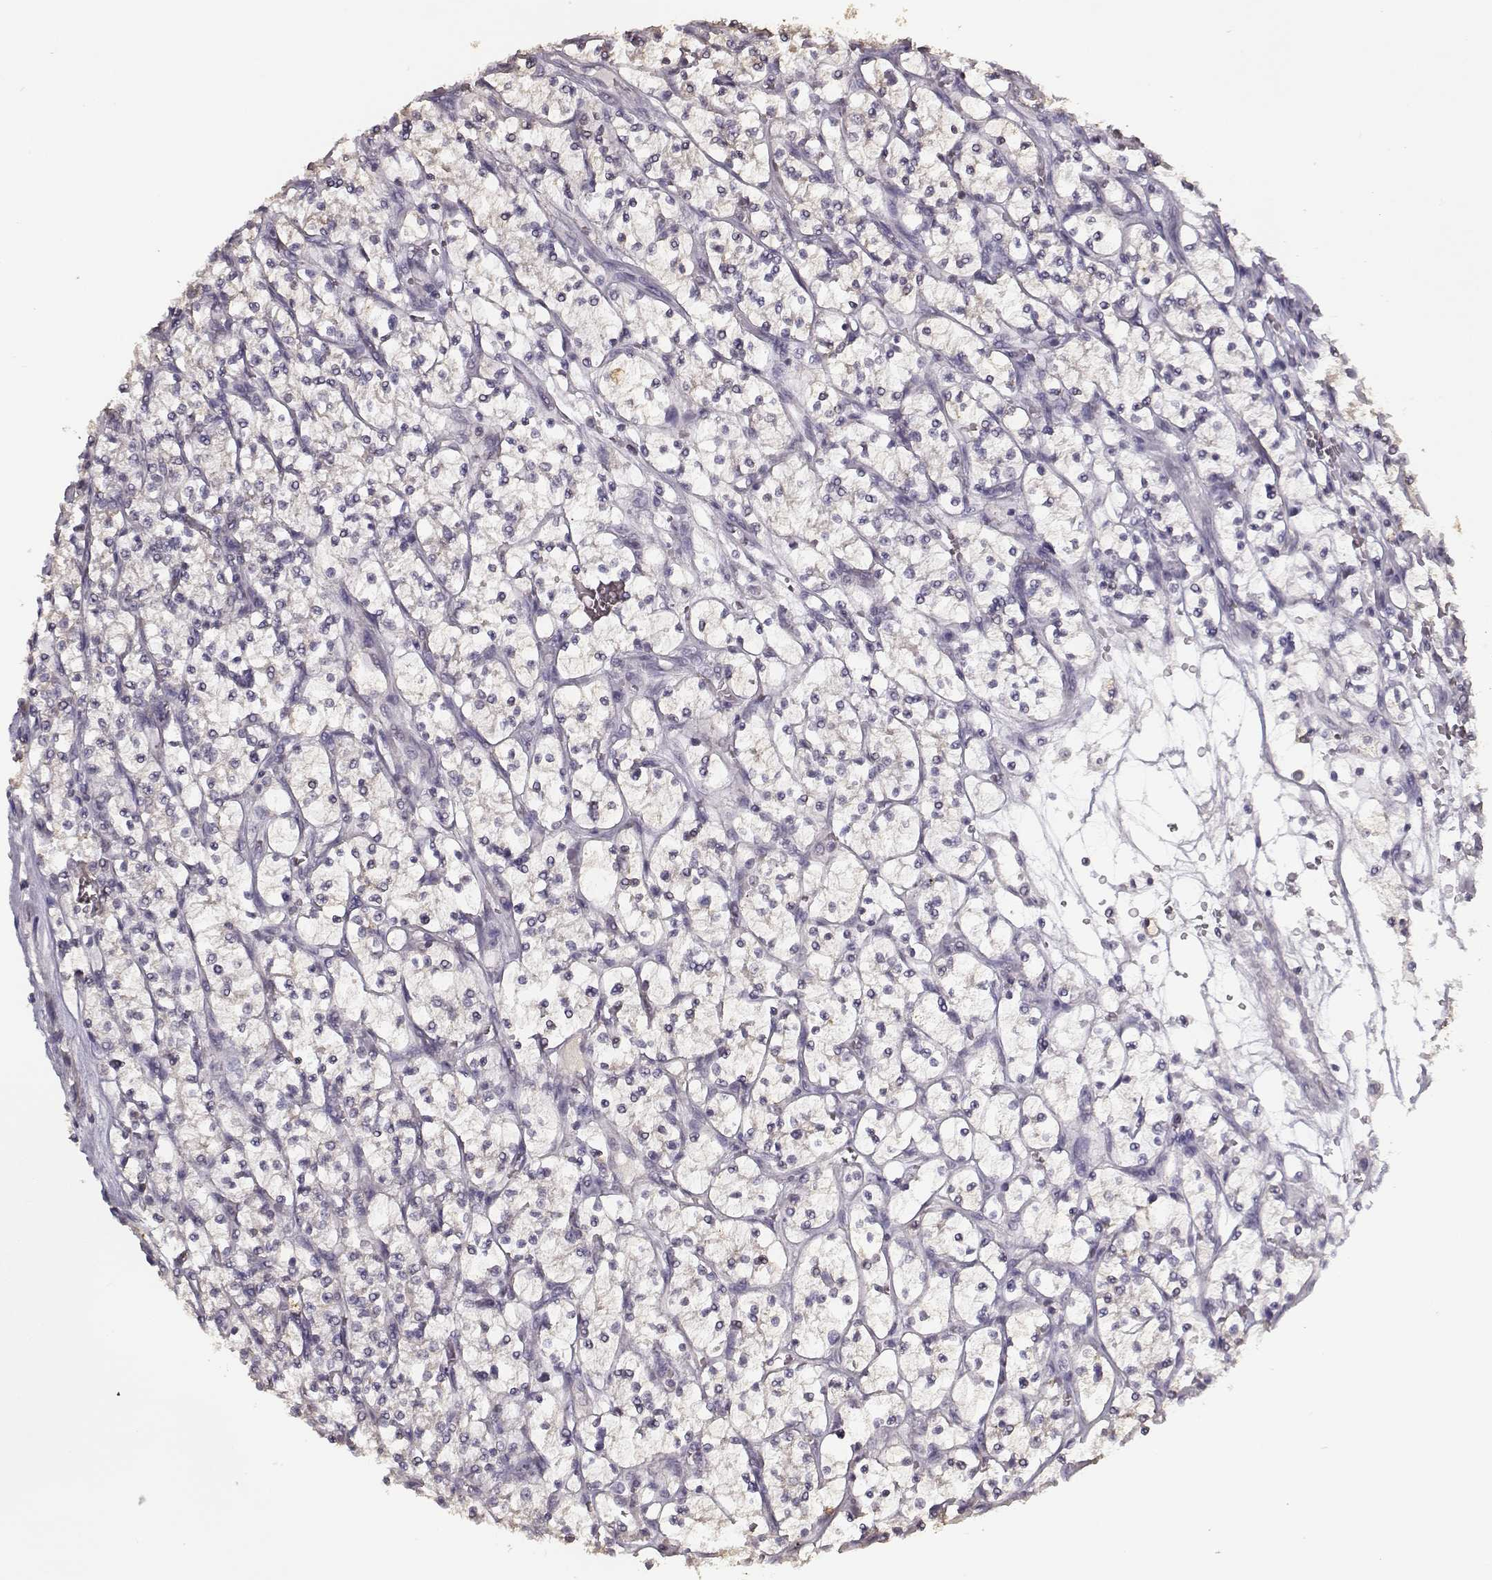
{"staining": {"intensity": "negative", "quantity": "none", "location": "none"}, "tissue": "renal cancer", "cell_type": "Tumor cells", "image_type": "cancer", "snomed": [{"axis": "morphology", "description": "Adenocarcinoma, NOS"}, {"axis": "topography", "description": "Kidney"}], "caption": "Renal cancer (adenocarcinoma) stained for a protein using IHC displays no positivity tumor cells.", "gene": "UROC1", "patient": {"sex": "female", "age": 64}}